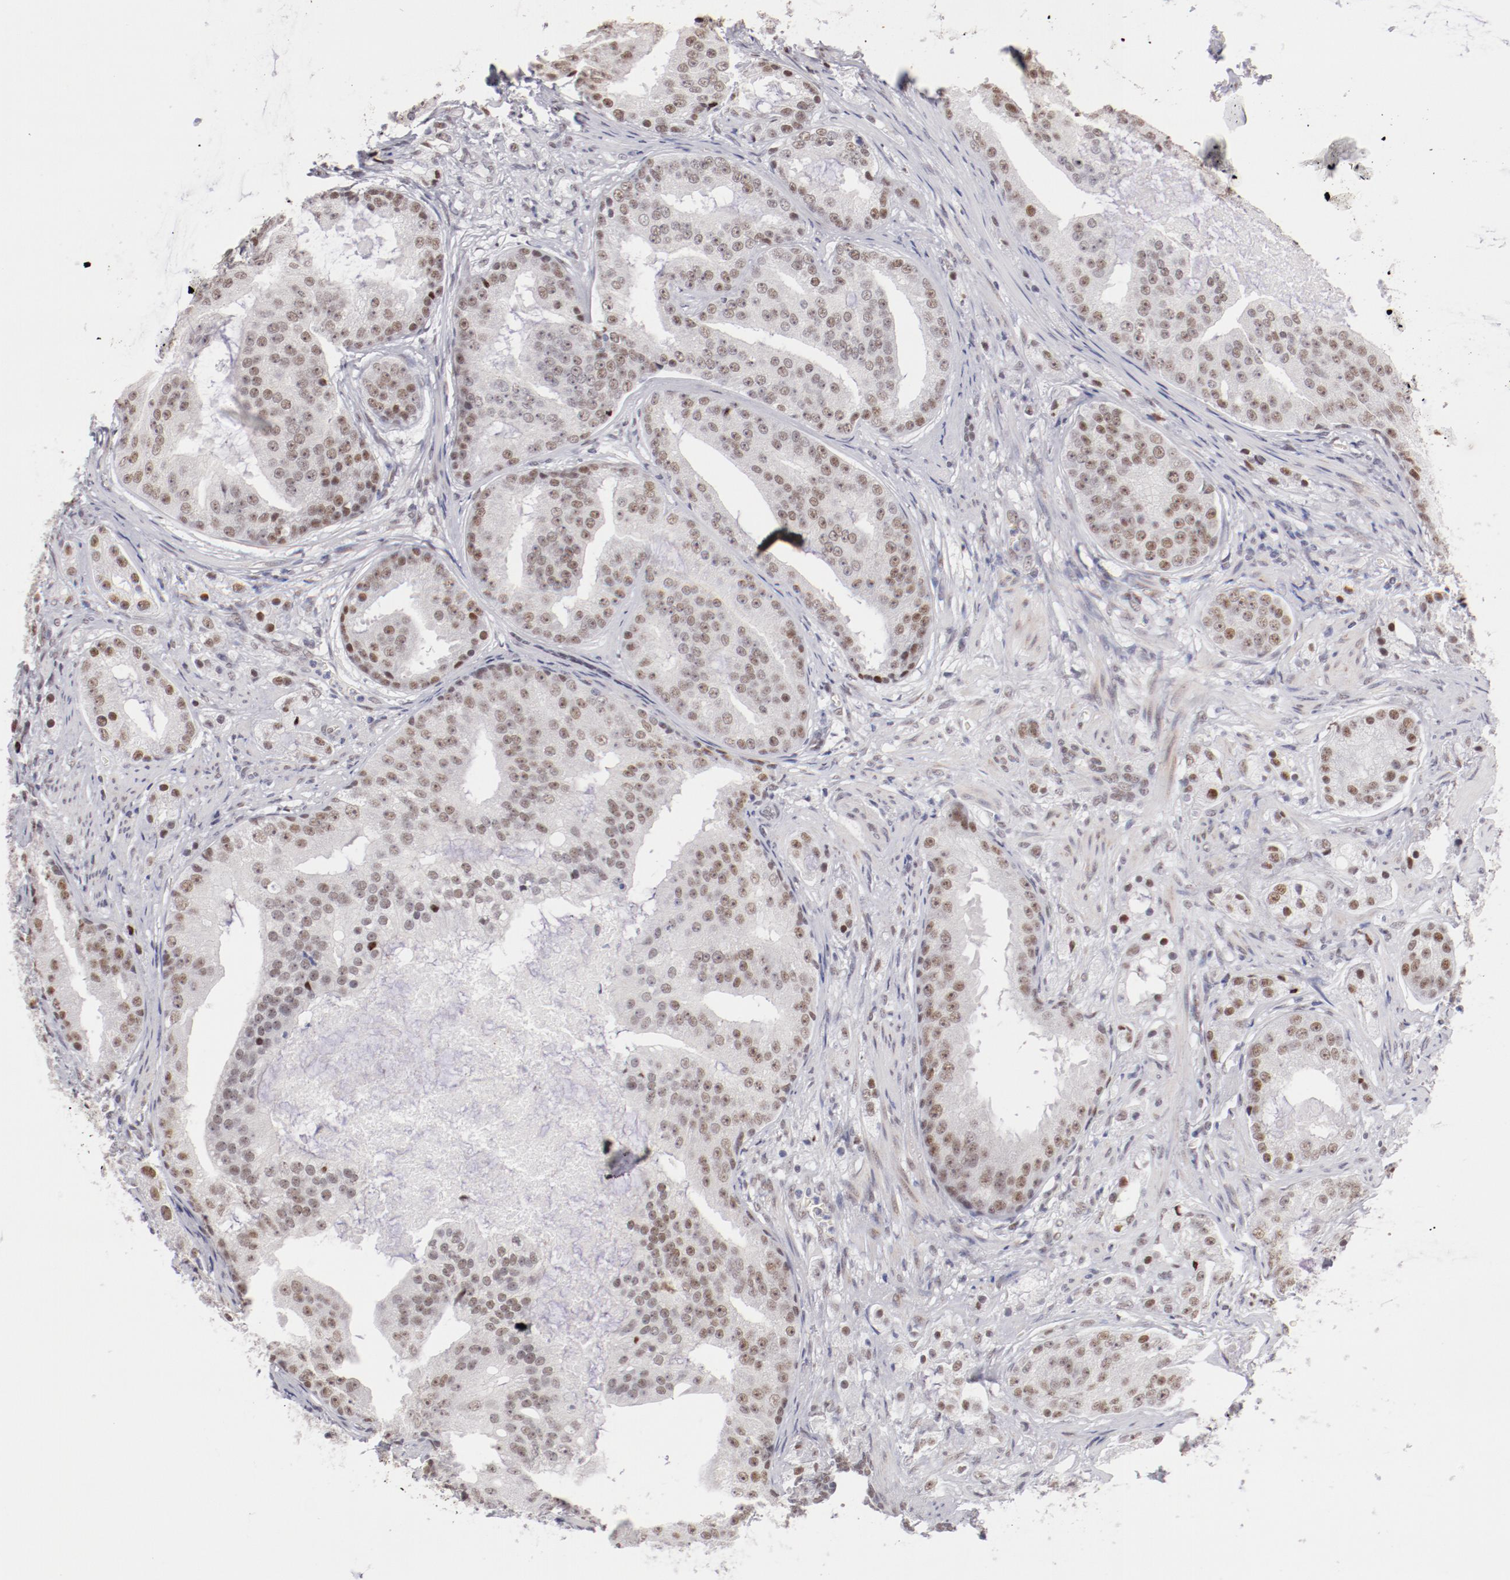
{"staining": {"intensity": "weak", "quantity": "25%-75%", "location": "nuclear"}, "tissue": "prostate cancer", "cell_type": "Tumor cells", "image_type": "cancer", "snomed": [{"axis": "morphology", "description": "Adenocarcinoma, High grade"}, {"axis": "topography", "description": "Prostate"}], "caption": "Human prostate adenocarcinoma (high-grade) stained with a brown dye displays weak nuclear positive expression in approximately 25%-75% of tumor cells.", "gene": "TFAP4", "patient": {"sex": "male", "age": 68}}